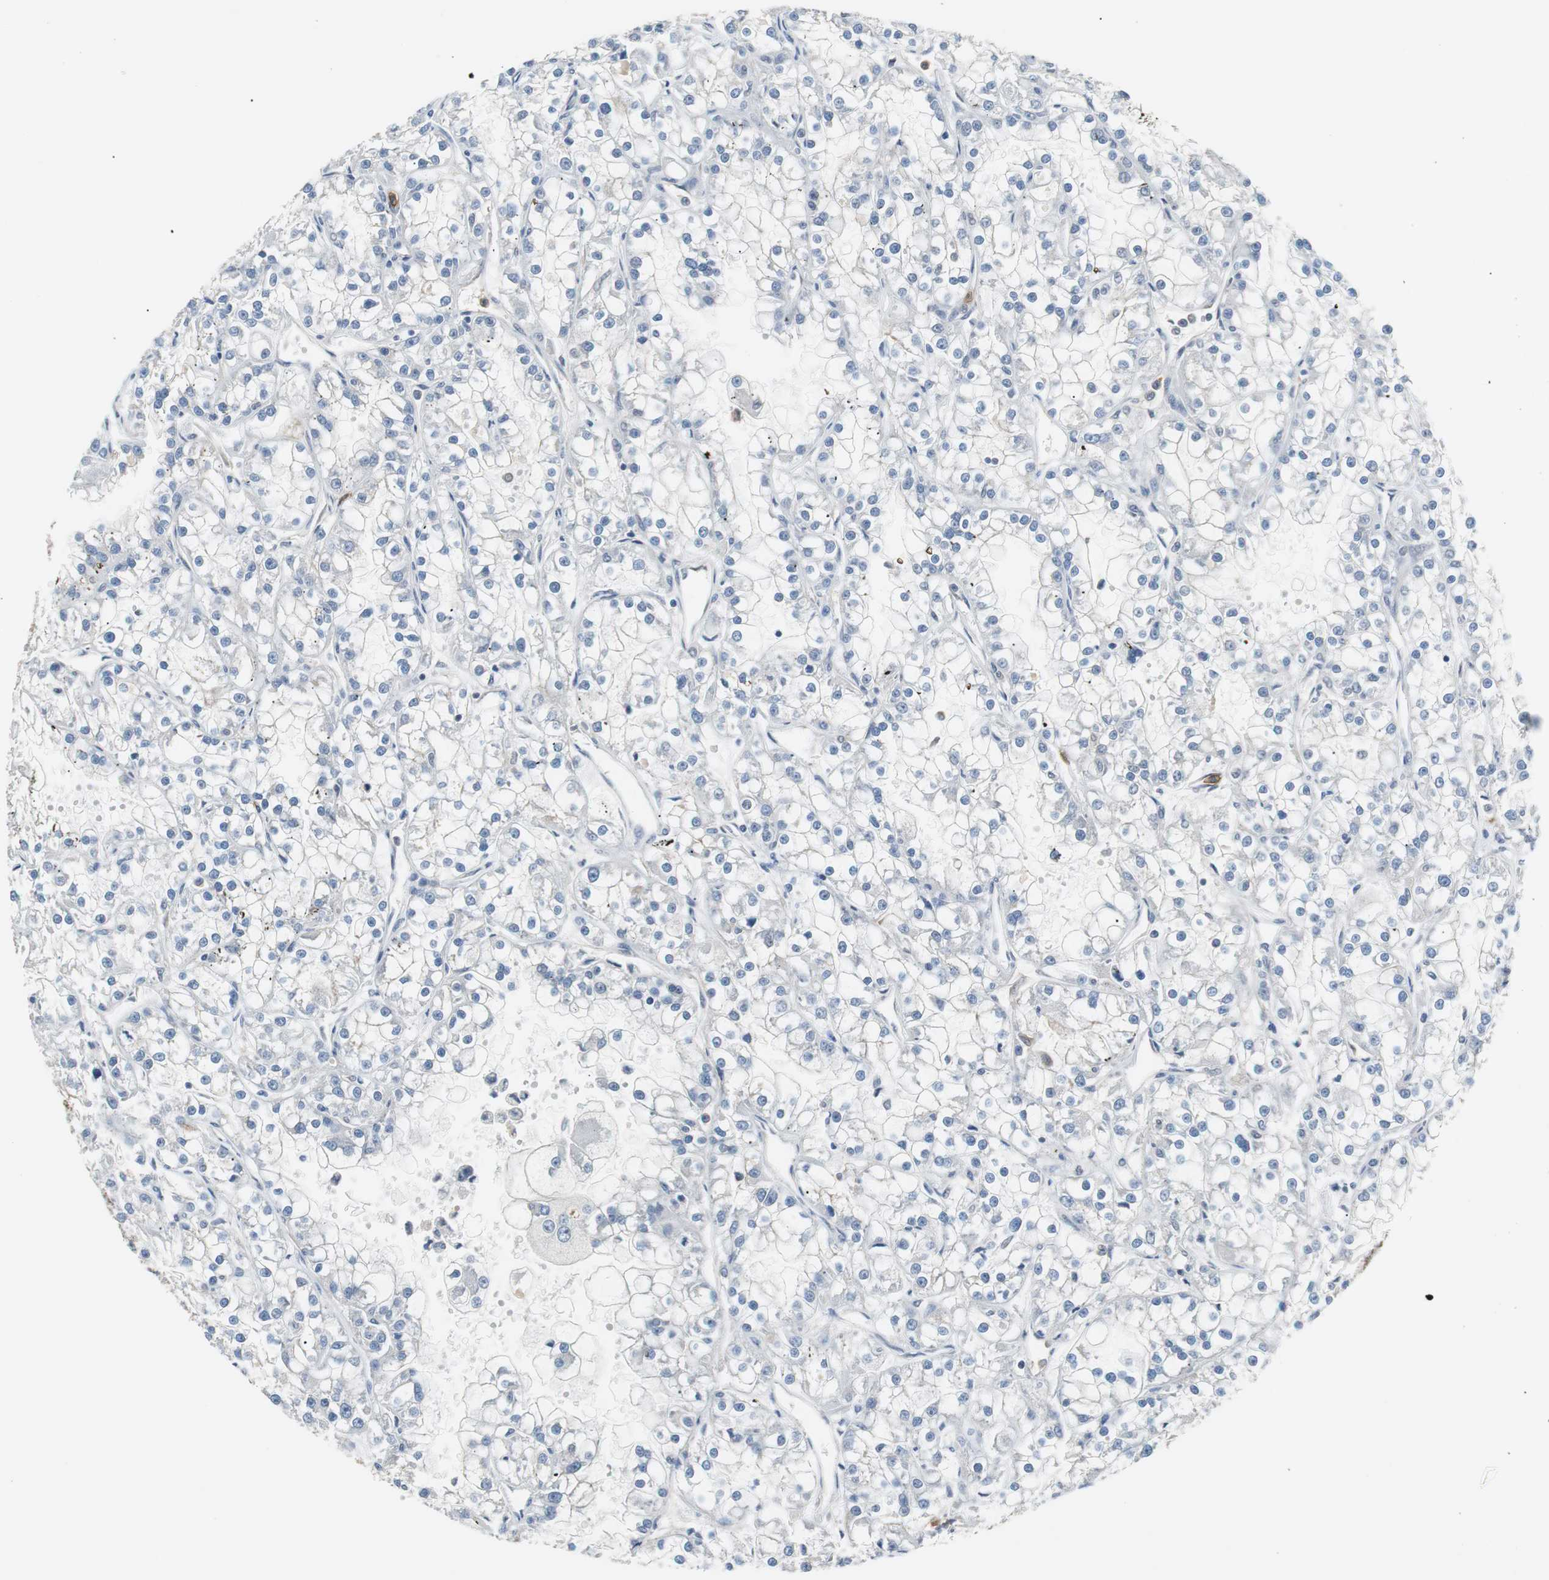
{"staining": {"intensity": "negative", "quantity": "none", "location": "none"}, "tissue": "renal cancer", "cell_type": "Tumor cells", "image_type": "cancer", "snomed": [{"axis": "morphology", "description": "Adenocarcinoma, NOS"}, {"axis": "topography", "description": "Kidney"}], "caption": "Human renal cancer (adenocarcinoma) stained for a protein using immunohistochemistry shows no positivity in tumor cells.", "gene": "SIRT1", "patient": {"sex": "female", "age": 52}}